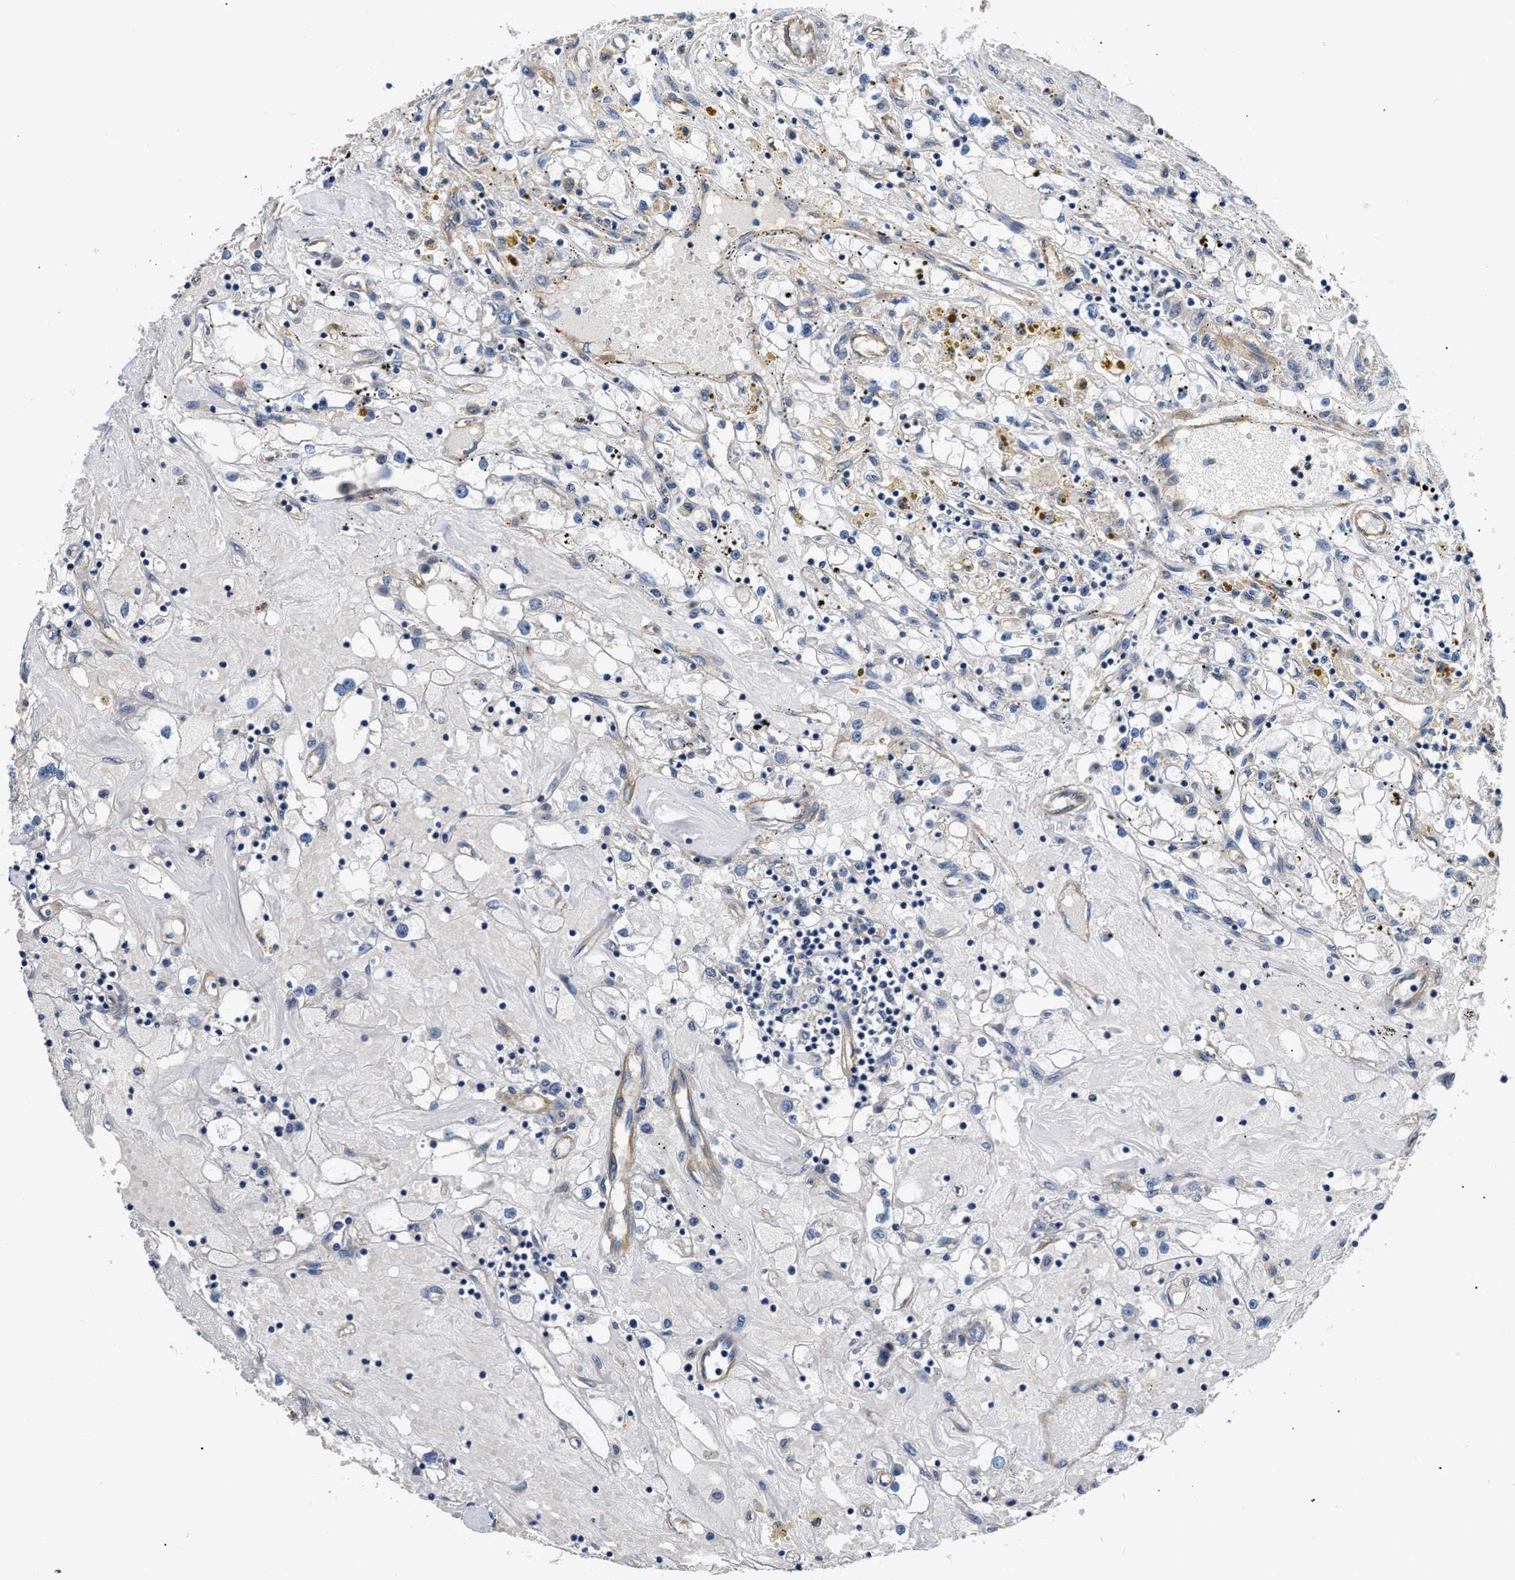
{"staining": {"intensity": "negative", "quantity": "none", "location": "none"}, "tissue": "renal cancer", "cell_type": "Tumor cells", "image_type": "cancer", "snomed": [{"axis": "morphology", "description": "Adenocarcinoma, NOS"}, {"axis": "topography", "description": "Kidney"}], "caption": "This is a photomicrograph of immunohistochemistry staining of renal cancer, which shows no expression in tumor cells.", "gene": "CSDE1", "patient": {"sex": "male", "age": 56}}